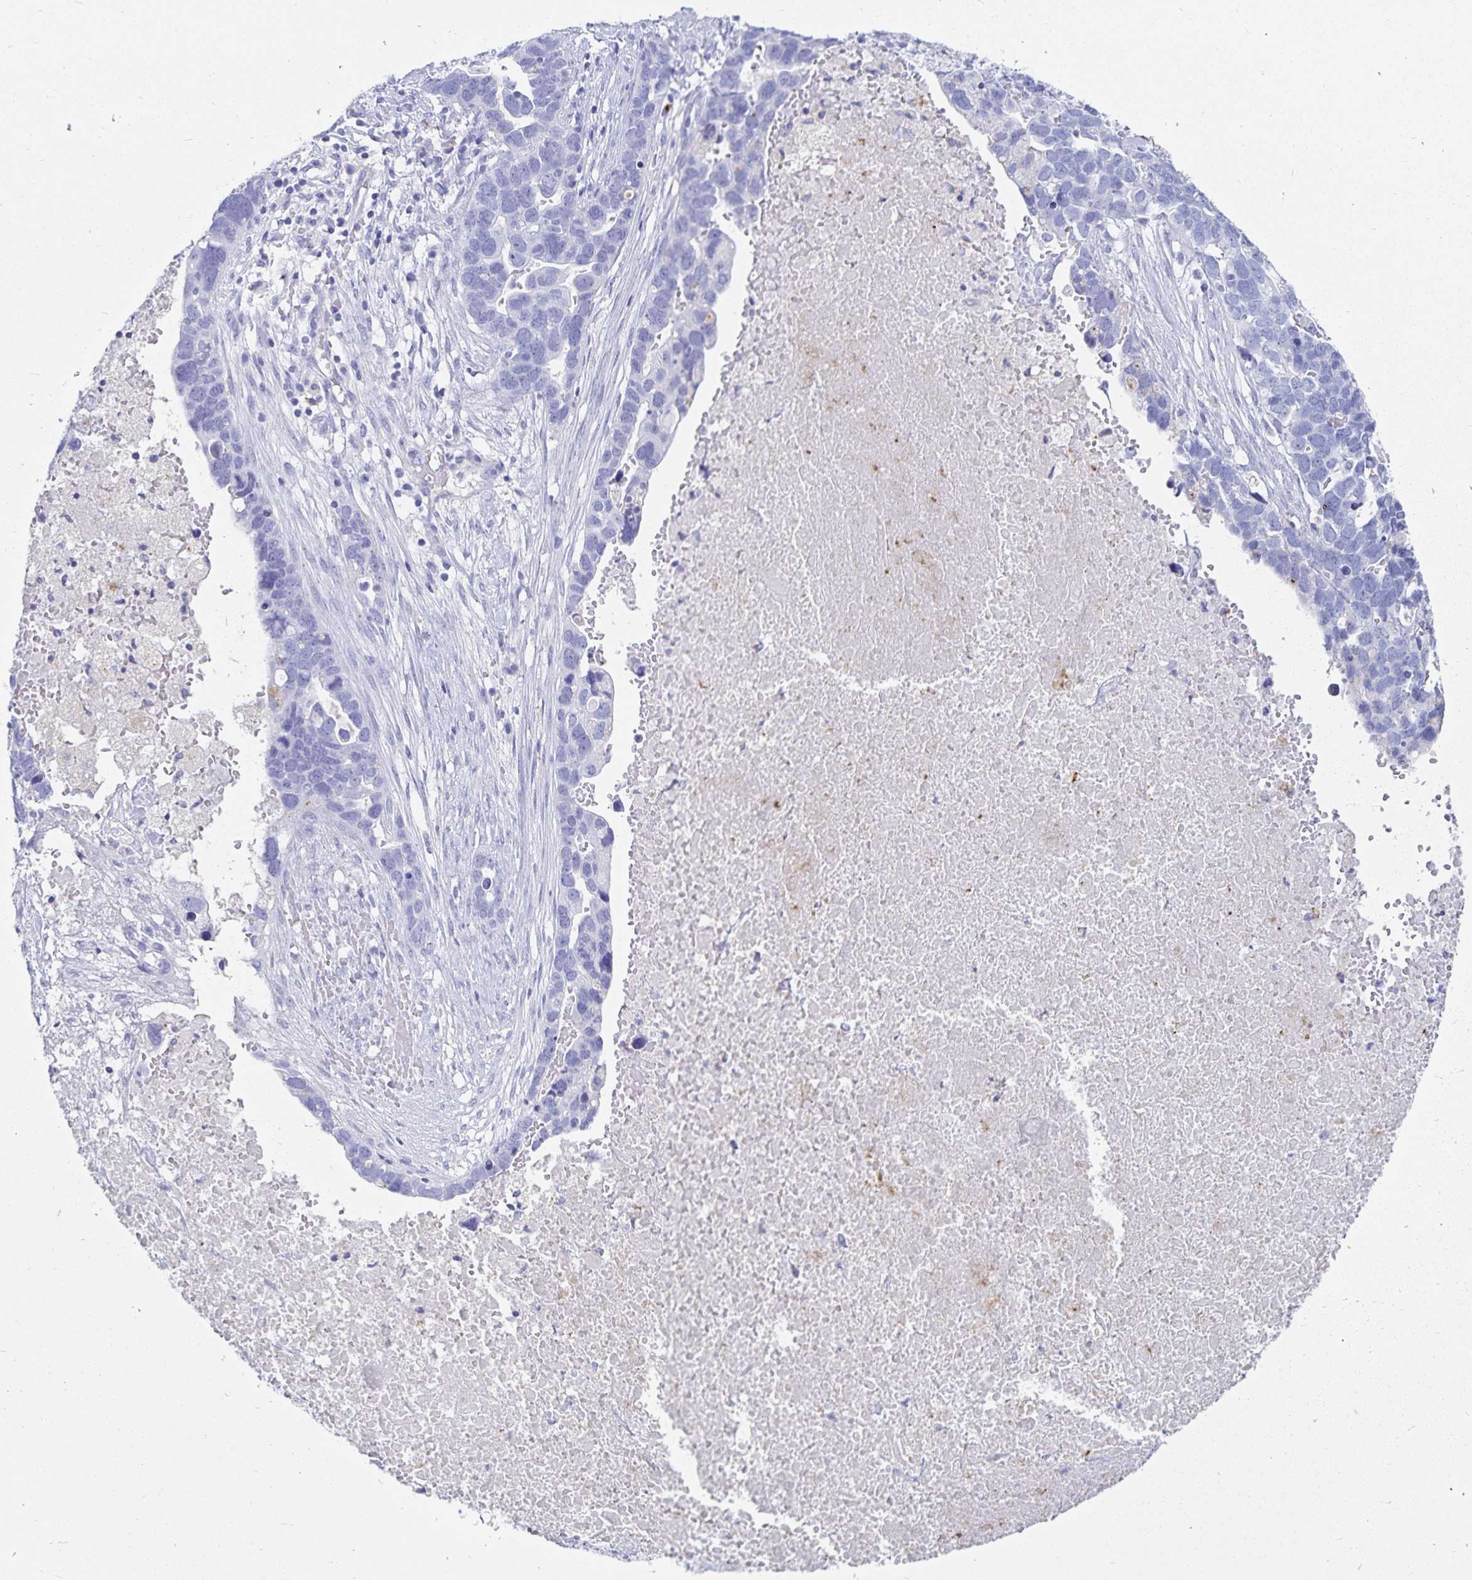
{"staining": {"intensity": "negative", "quantity": "none", "location": "none"}, "tissue": "ovarian cancer", "cell_type": "Tumor cells", "image_type": "cancer", "snomed": [{"axis": "morphology", "description": "Cystadenocarcinoma, serous, NOS"}, {"axis": "topography", "description": "Ovary"}], "caption": "Tumor cells are negative for brown protein staining in ovarian serous cystadenocarcinoma. (DAB (3,3'-diaminobenzidine) immunohistochemistry (IHC) visualized using brightfield microscopy, high magnification).", "gene": "INSL5", "patient": {"sex": "female", "age": 54}}